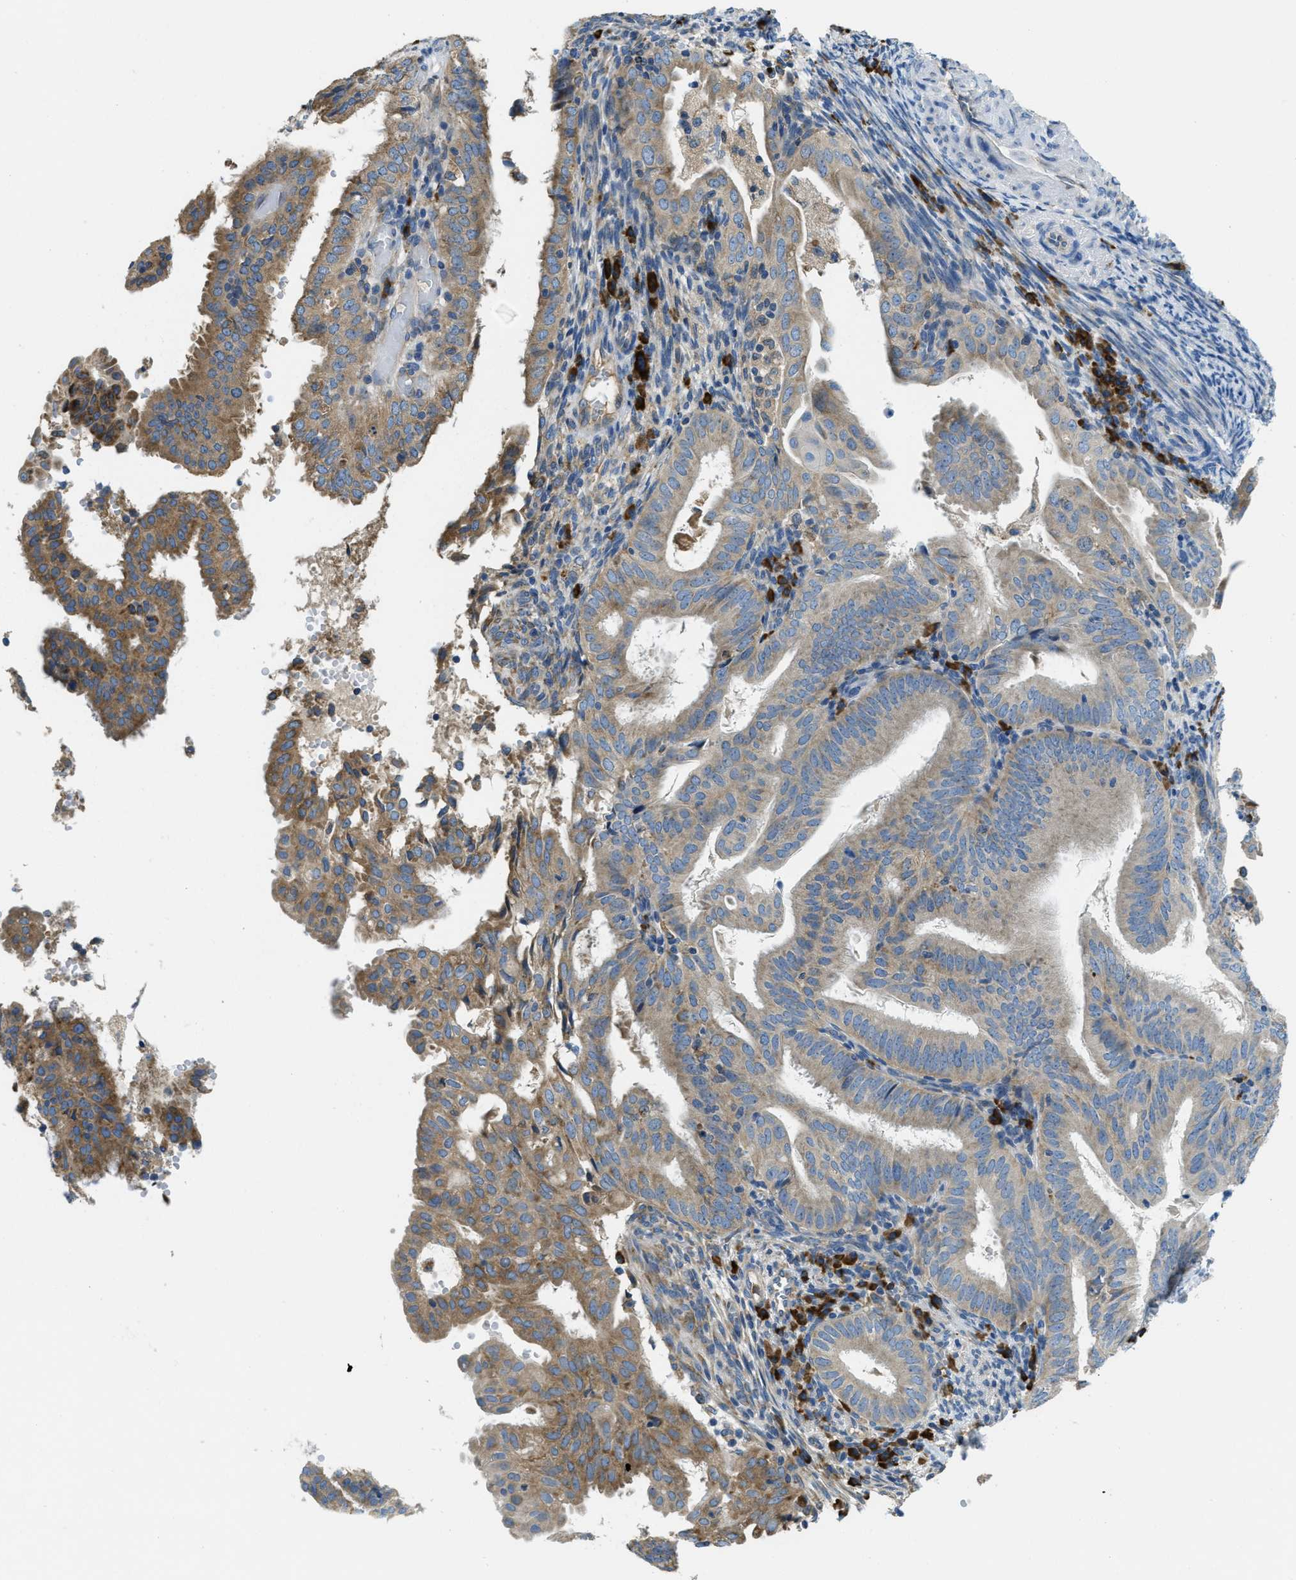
{"staining": {"intensity": "weak", "quantity": ">75%", "location": "cytoplasmic/membranous"}, "tissue": "endometrial cancer", "cell_type": "Tumor cells", "image_type": "cancer", "snomed": [{"axis": "morphology", "description": "Adenocarcinoma, NOS"}, {"axis": "topography", "description": "Endometrium"}], "caption": "Immunohistochemistry (IHC) image of neoplastic tissue: human endometrial cancer (adenocarcinoma) stained using immunohistochemistry (IHC) reveals low levels of weak protein expression localized specifically in the cytoplasmic/membranous of tumor cells, appearing as a cytoplasmic/membranous brown color.", "gene": "SSR1", "patient": {"sex": "female", "age": 58}}